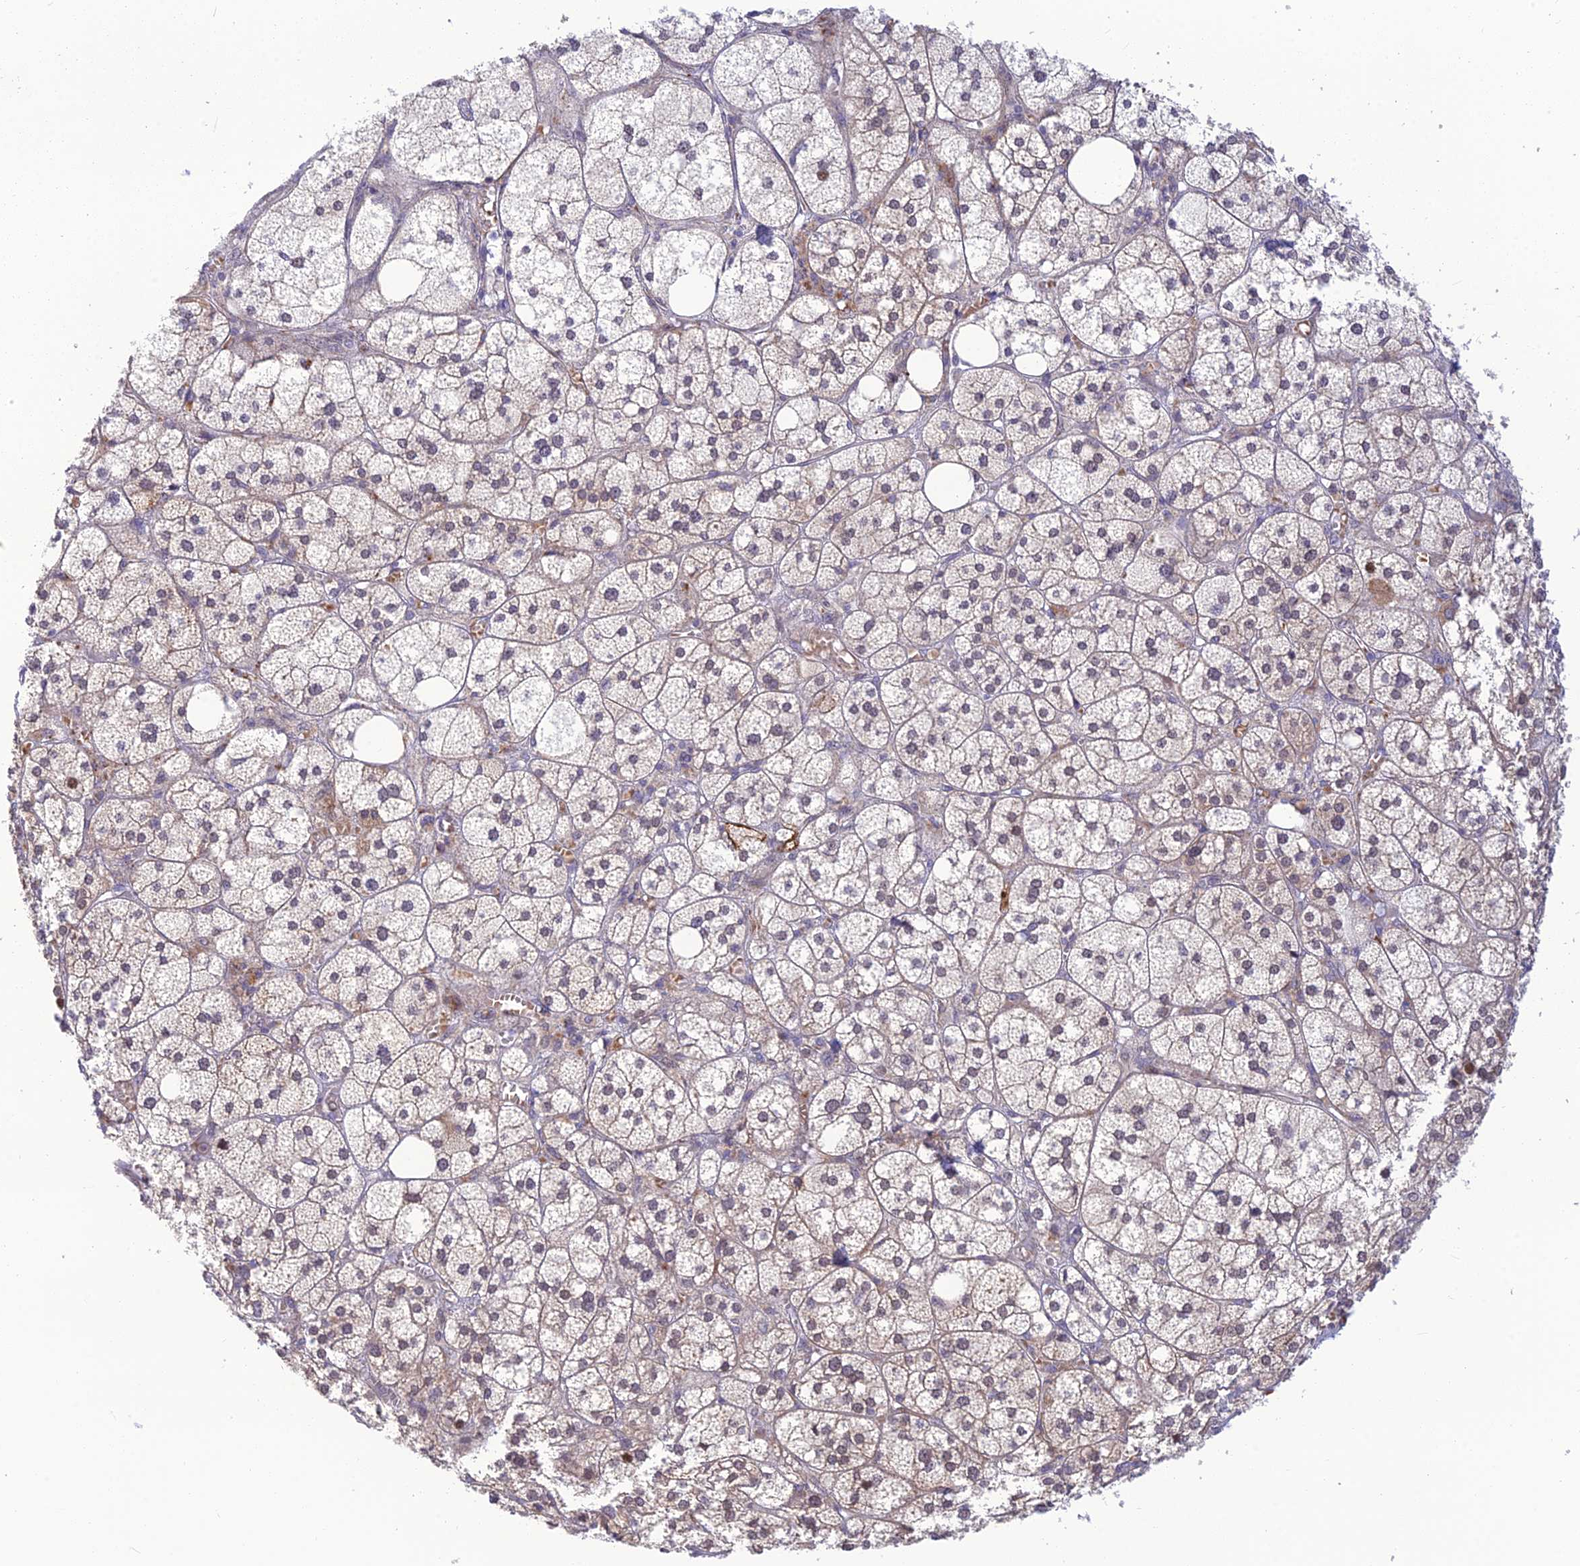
{"staining": {"intensity": "moderate", "quantity": "25%-75%", "location": "cytoplasmic/membranous,nuclear"}, "tissue": "adrenal gland", "cell_type": "Glandular cells", "image_type": "normal", "snomed": [{"axis": "morphology", "description": "Normal tissue, NOS"}, {"axis": "topography", "description": "Adrenal gland"}], "caption": "Immunohistochemistry (IHC) photomicrograph of normal adrenal gland: adrenal gland stained using immunohistochemistry (IHC) shows medium levels of moderate protein expression localized specifically in the cytoplasmic/membranous,nuclear of glandular cells, appearing as a cytoplasmic/membranous,nuclear brown color.", "gene": "ASPDH", "patient": {"sex": "female", "age": 61}}